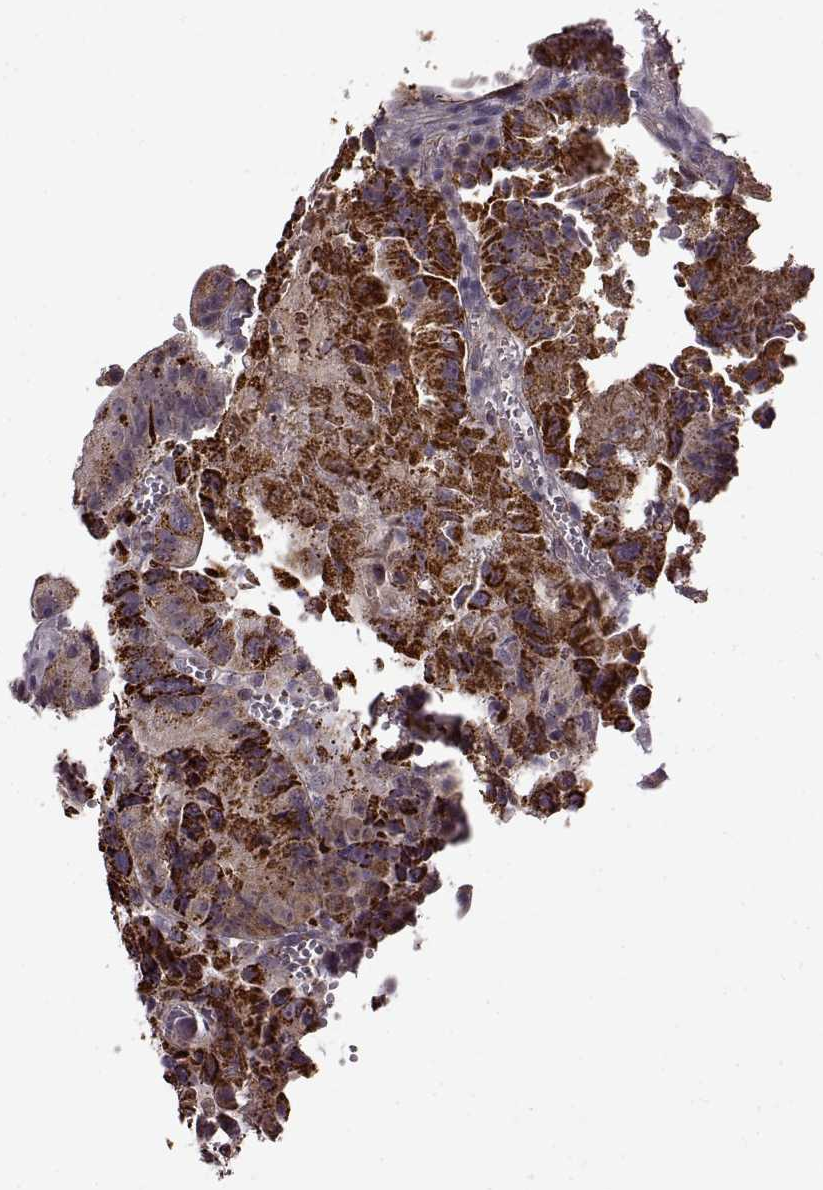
{"staining": {"intensity": "strong", "quantity": ">75%", "location": "cytoplasmic/membranous"}, "tissue": "colorectal cancer", "cell_type": "Tumor cells", "image_type": "cancer", "snomed": [{"axis": "morphology", "description": "Adenocarcinoma, NOS"}, {"axis": "topography", "description": "Colon"}], "caption": "Adenocarcinoma (colorectal) stained for a protein reveals strong cytoplasmic/membranous positivity in tumor cells.", "gene": "MTSS1", "patient": {"sex": "female", "age": 86}}